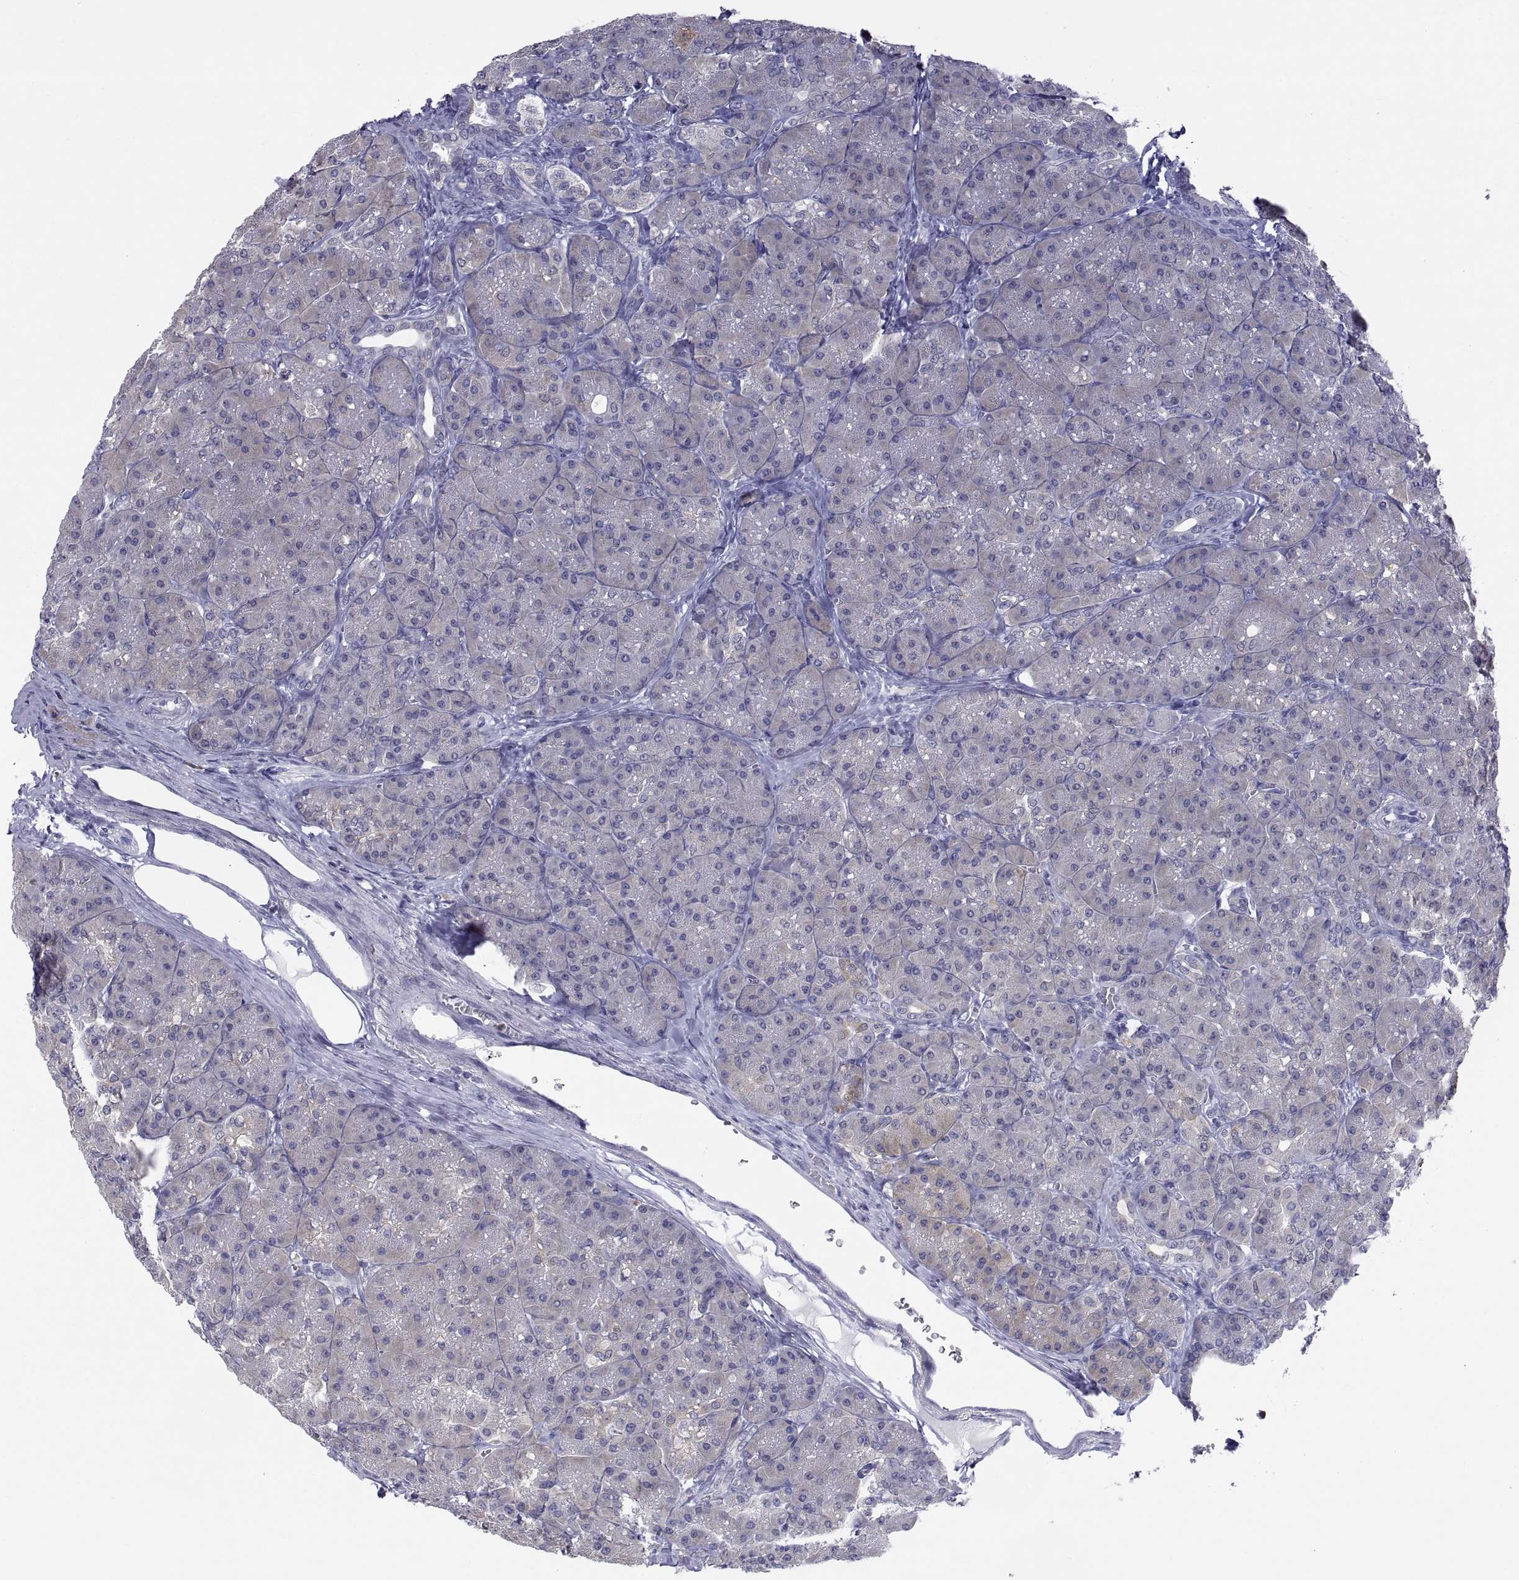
{"staining": {"intensity": "negative", "quantity": "none", "location": "none"}, "tissue": "pancreas", "cell_type": "Exocrine glandular cells", "image_type": "normal", "snomed": [{"axis": "morphology", "description": "Normal tissue, NOS"}, {"axis": "topography", "description": "Pancreas"}], "caption": "The immunohistochemistry (IHC) micrograph has no significant staining in exocrine glandular cells of pancreas.", "gene": "ERO1A", "patient": {"sex": "male", "age": 57}}